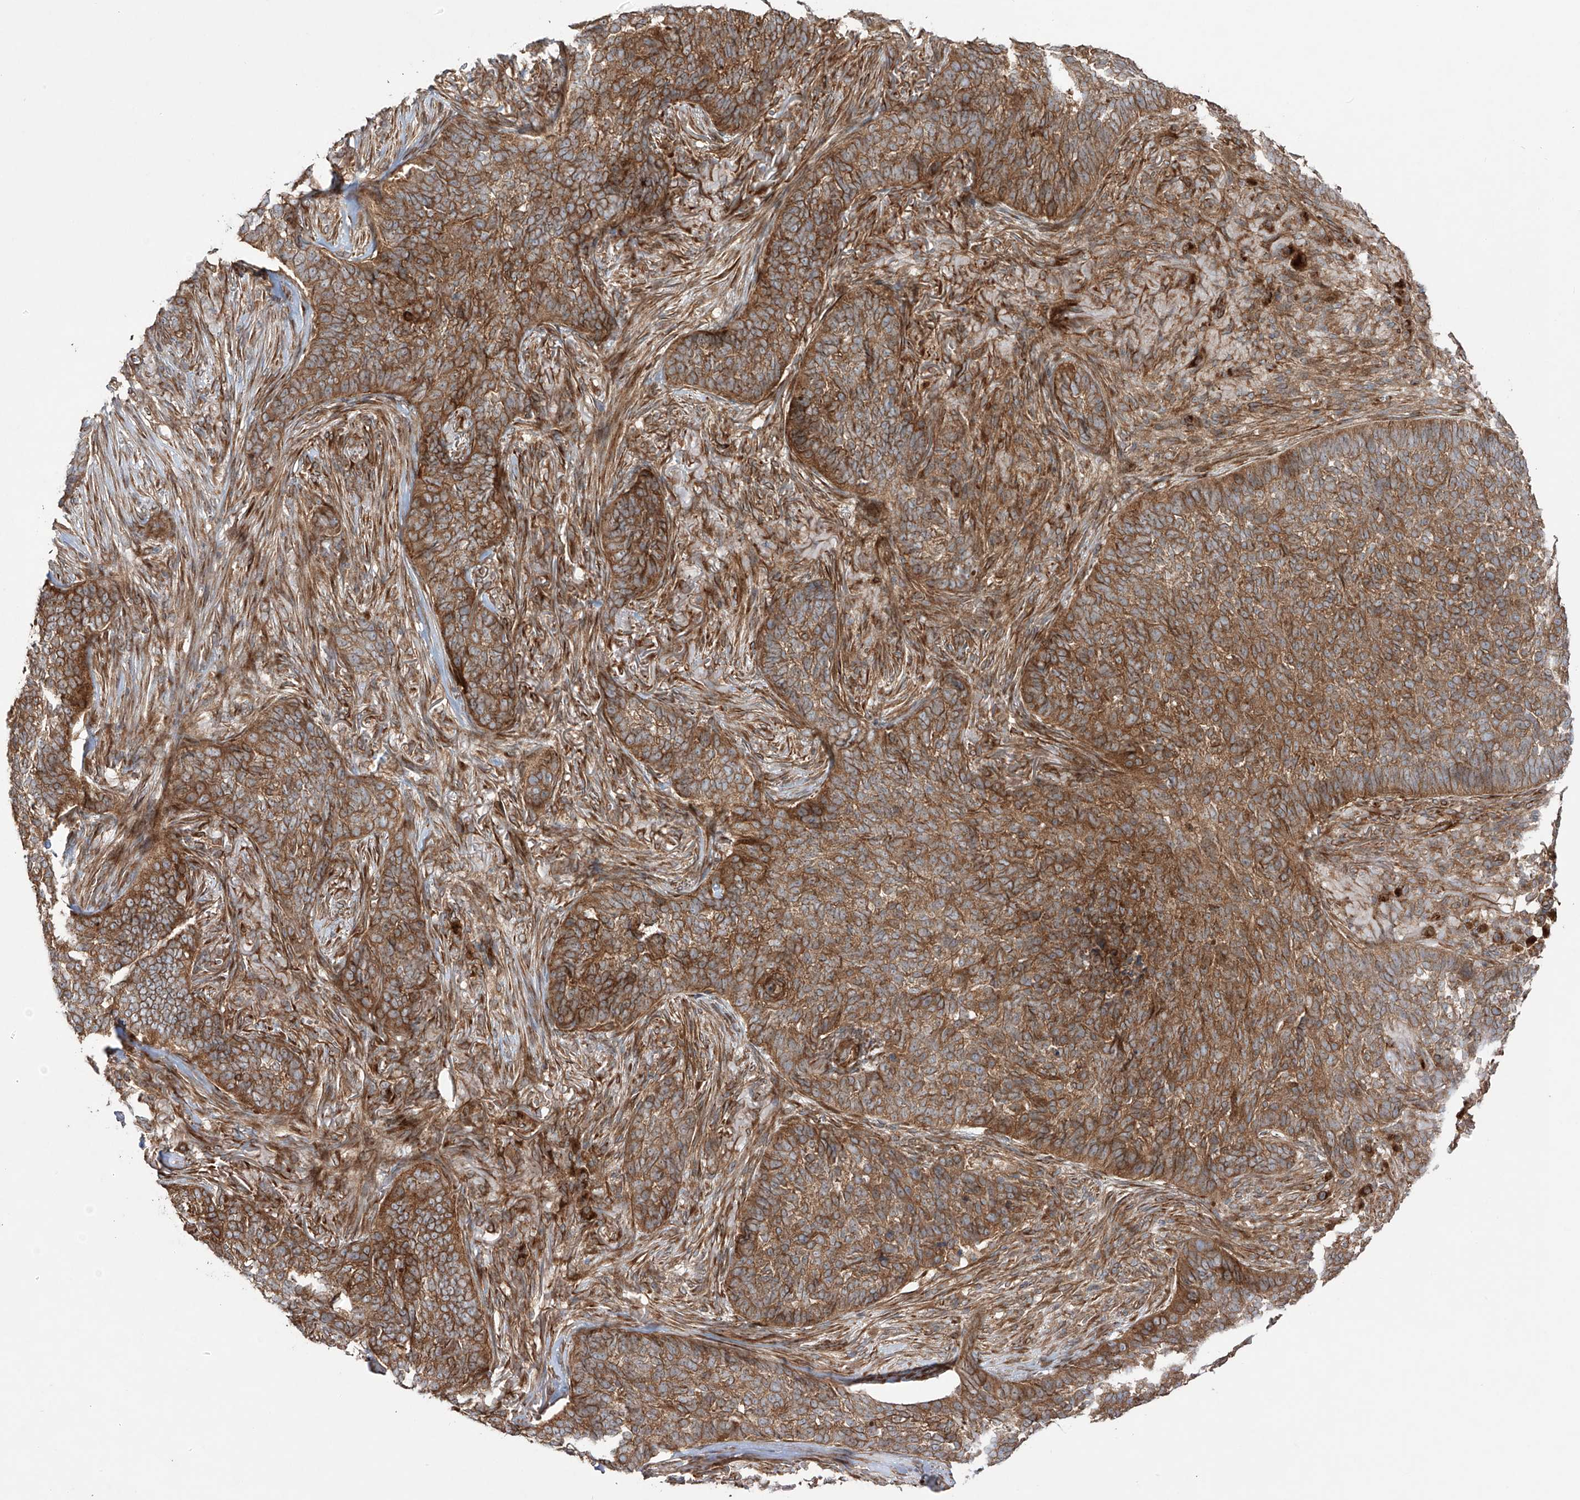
{"staining": {"intensity": "strong", "quantity": ">75%", "location": "cytoplasmic/membranous"}, "tissue": "skin cancer", "cell_type": "Tumor cells", "image_type": "cancer", "snomed": [{"axis": "morphology", "description": "Basal cell carcinoma"}, {"axis": "topography", "description": "Skin"}], "caption": "Protein expression analysis of human skin cancer (basal cell carcinoma) reveals strong cytoplasmic/membranous staining in about >75% of tumor cells.", "gene": "YKT6", "patient": {"sex": "male", "age": 85}}